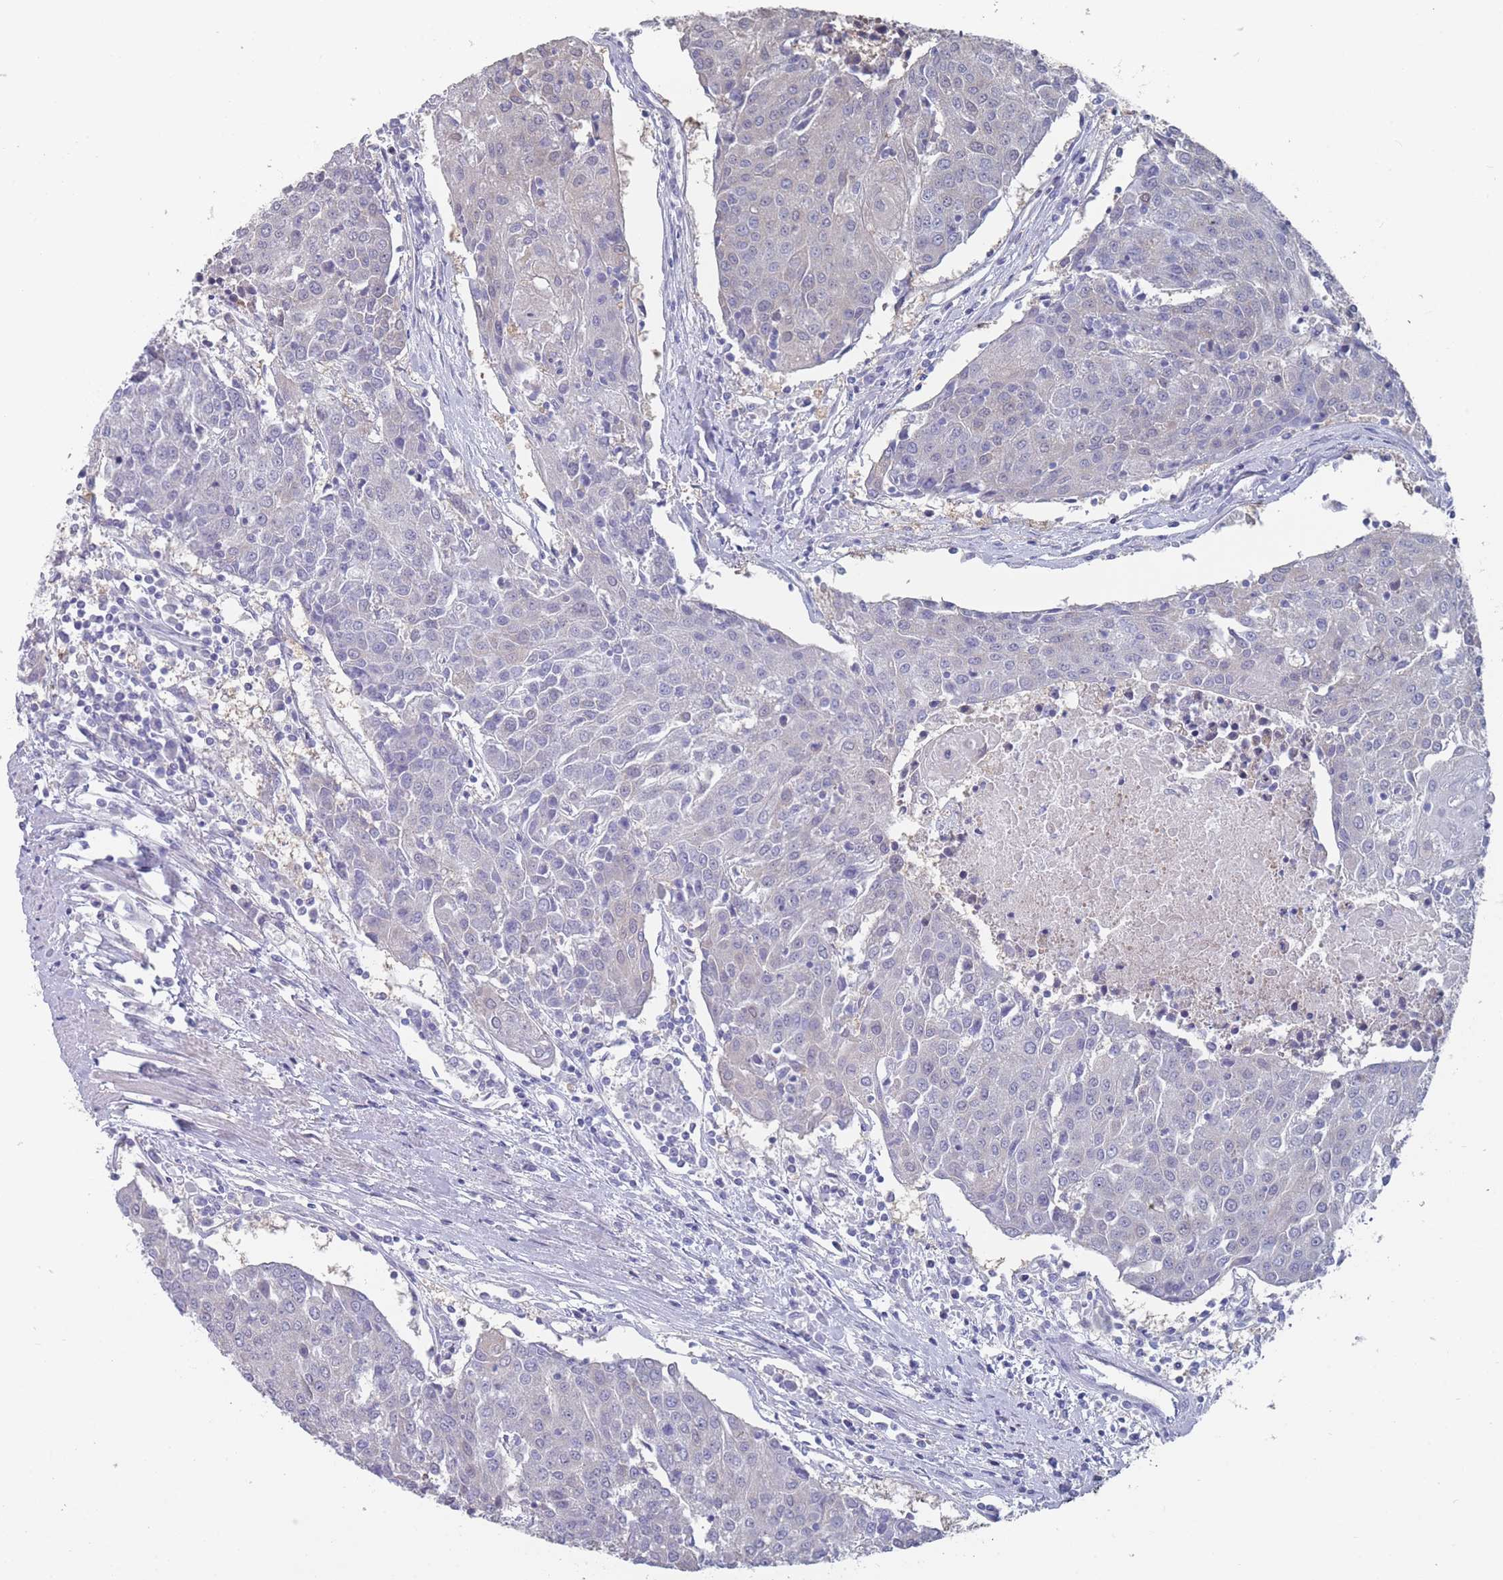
{"staining": {"intensity": "negative", "quantity": "none", "location": "none"}, "tissue": "urothelial cancer", "cell_type": "Tumor cells", "image_type": "cancer", "snomed": [{"axis": "morphology", "description": "Urothelial carcinoma, High grade"}, {"axis": "topography", "description": "Urinary bladder"}], "caption": "Immunohistochemistry image of human urothelial cancer stained for a protein (brown), which reveals no positivity in tumor cells. (DAB immunohistochemistry (IHC), high magnification).", "gene": "CYP51A1", "patient": {"sex": "female", "age": 85}}